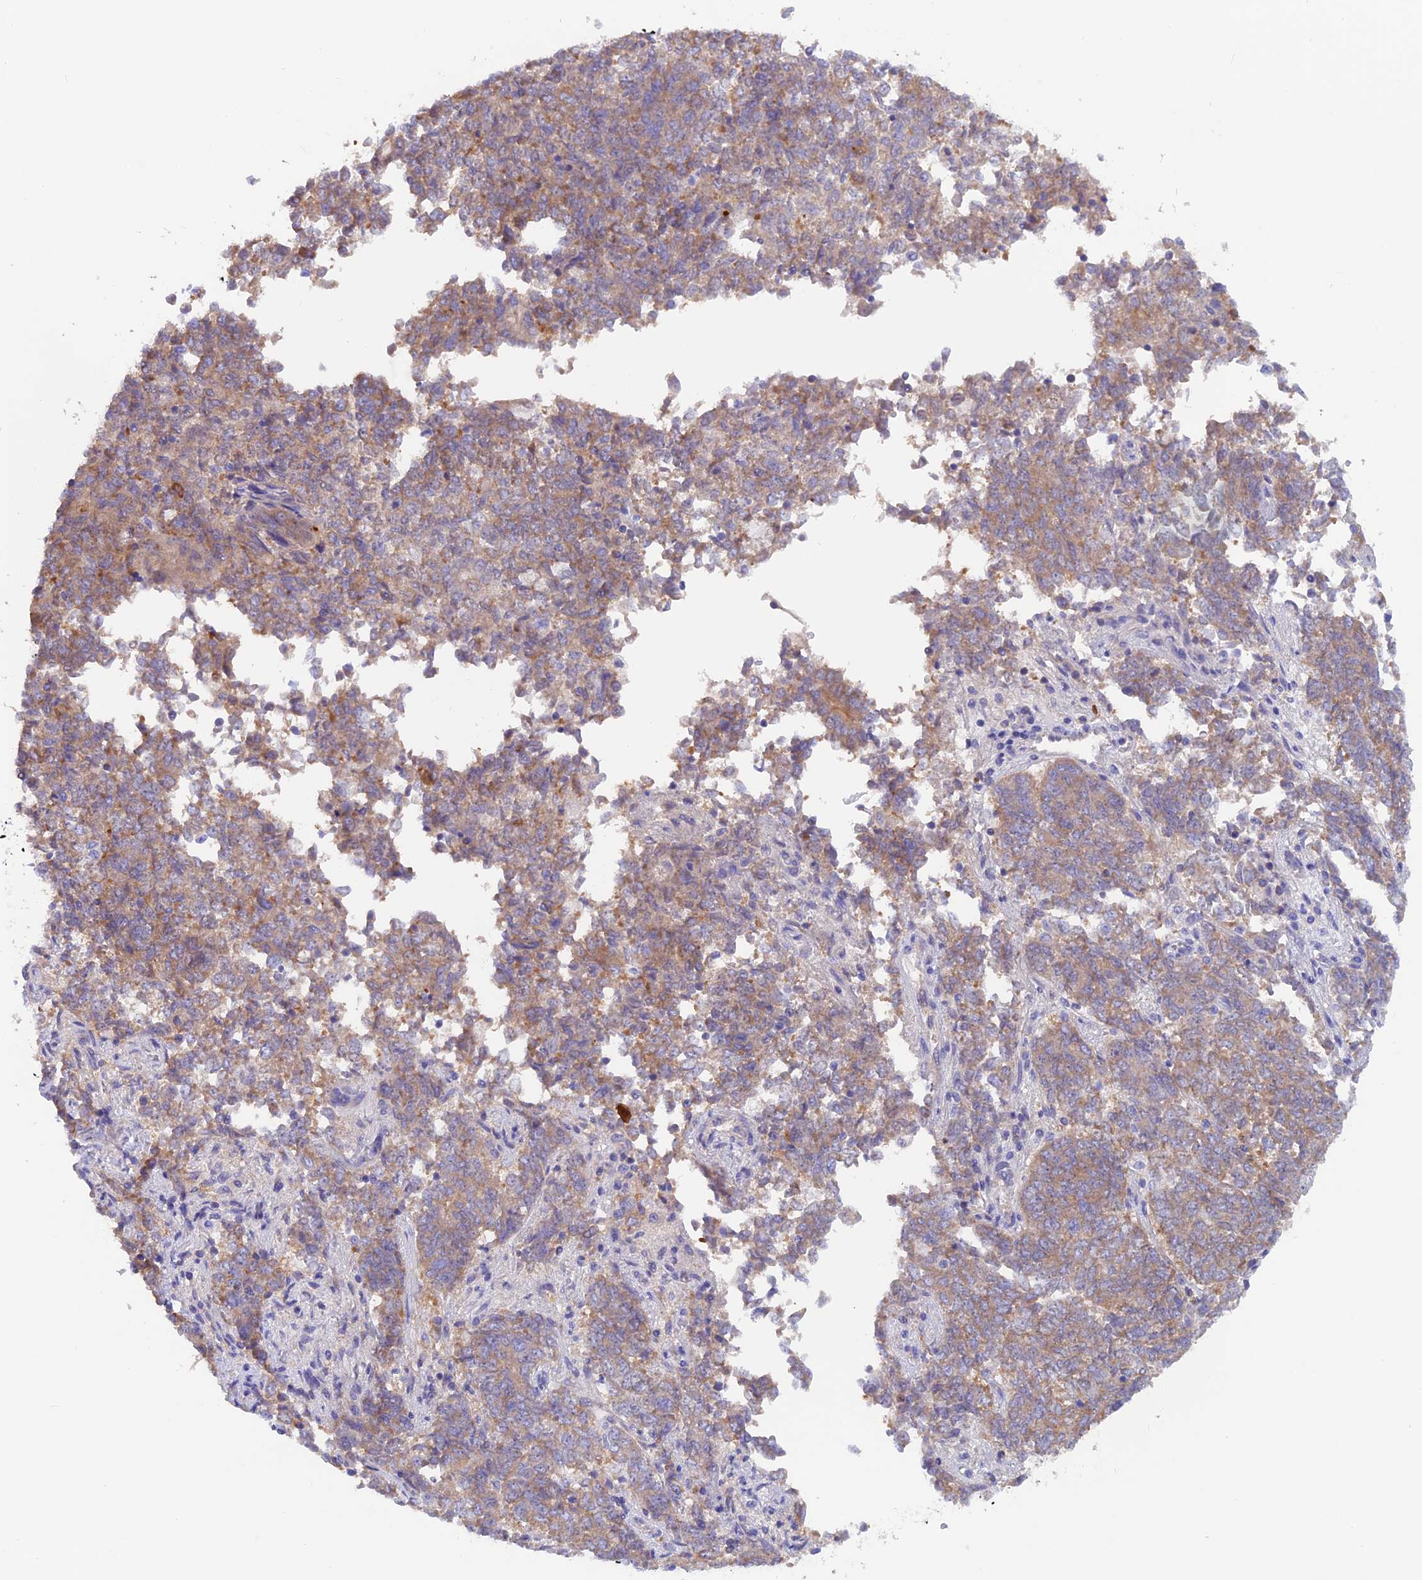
{"staining": {"intensity": "moderate", "quantity": ">75%", "location": "cytoplasmic/membranous"}, "tissue": "endometrial cancer", "cell_type": "Tumor cells", "image_type": "cancer", "snomed": [{"axis": "morphology", "description": "Adenocarcinoma, NOS"}, {"axis": "topography", "description": "Endometrium"}], "caption": "IHC staining of endometrial cancer, which shows medium levels of moderate cytoplasmic/membranous staining in about >75% of tumor cells indicating moderate cytoplasmic/membranous protein staining. The staining was performed using DAB (3,3'-diaminobenzidine) (brown) for protein detection and nuclei were counterstained in hematoxylin (blue).", "gene": "LZTFL1", "patient": {"sex": "female", "age": 80}}